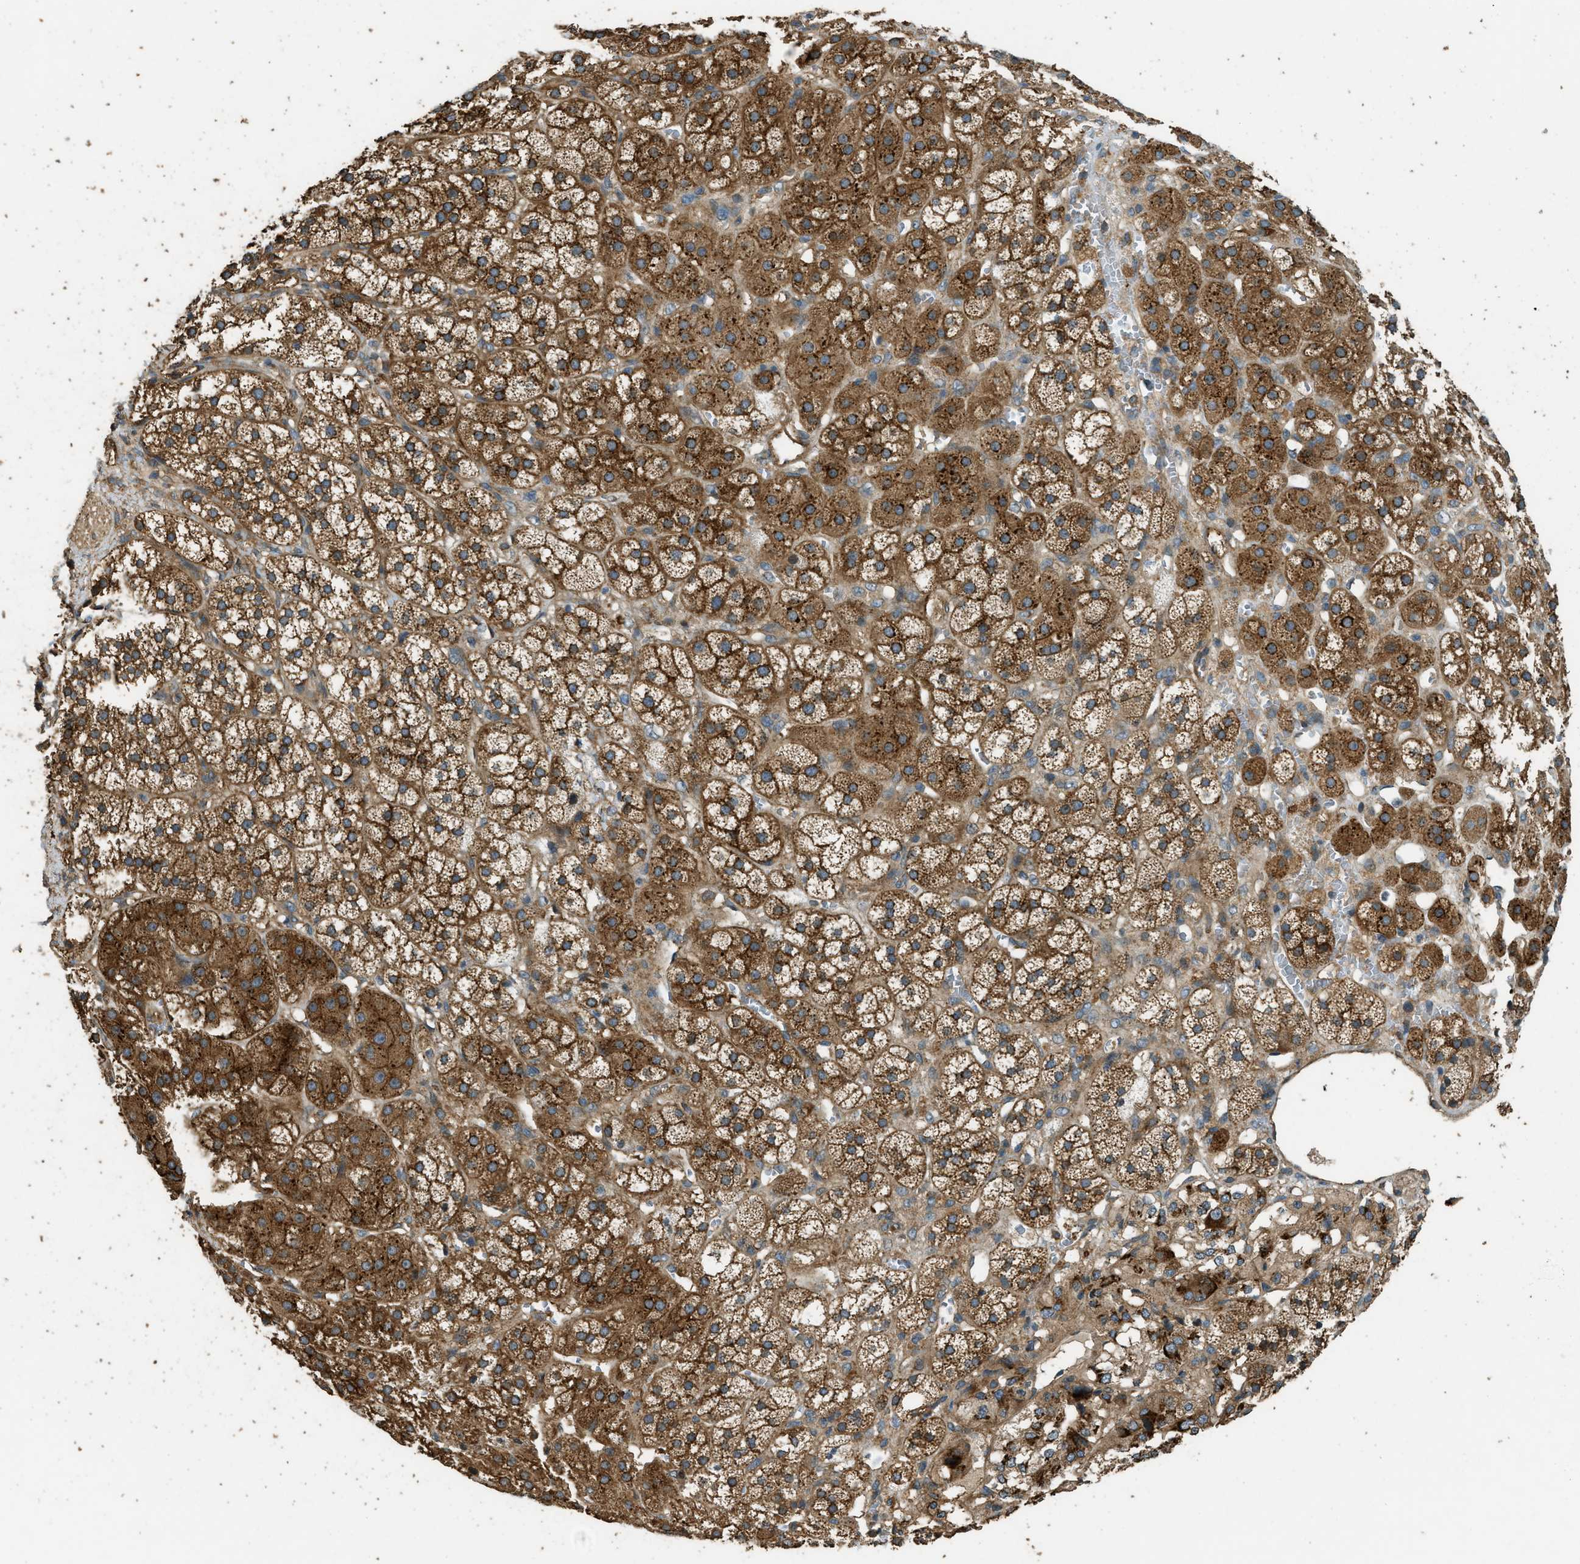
{"staining": {"intensity": "moderate", "quantity": ">75%", "location": "cytoplasmic/membranous"}, "tissue": "adrenal gland", "cell_type": "Glandular cells", "image_type": "normal", "snomed": [{"axis": "morphology", "description": "Normal tissue, NOS"}, {"axis": "topography", "description": "Adrenal gland"}], "caption": "A medium amount of moderate cytoplasmic/membranous positivity is seen in about >75% of glandular cells in benign adrenal gland. (DAB (3,3'-diaminobenzidine) IHC, brown staining for protein, blue staining for nuclei).", "gene": "MARS1", "patient": {"sex": "male", "age": 56}}